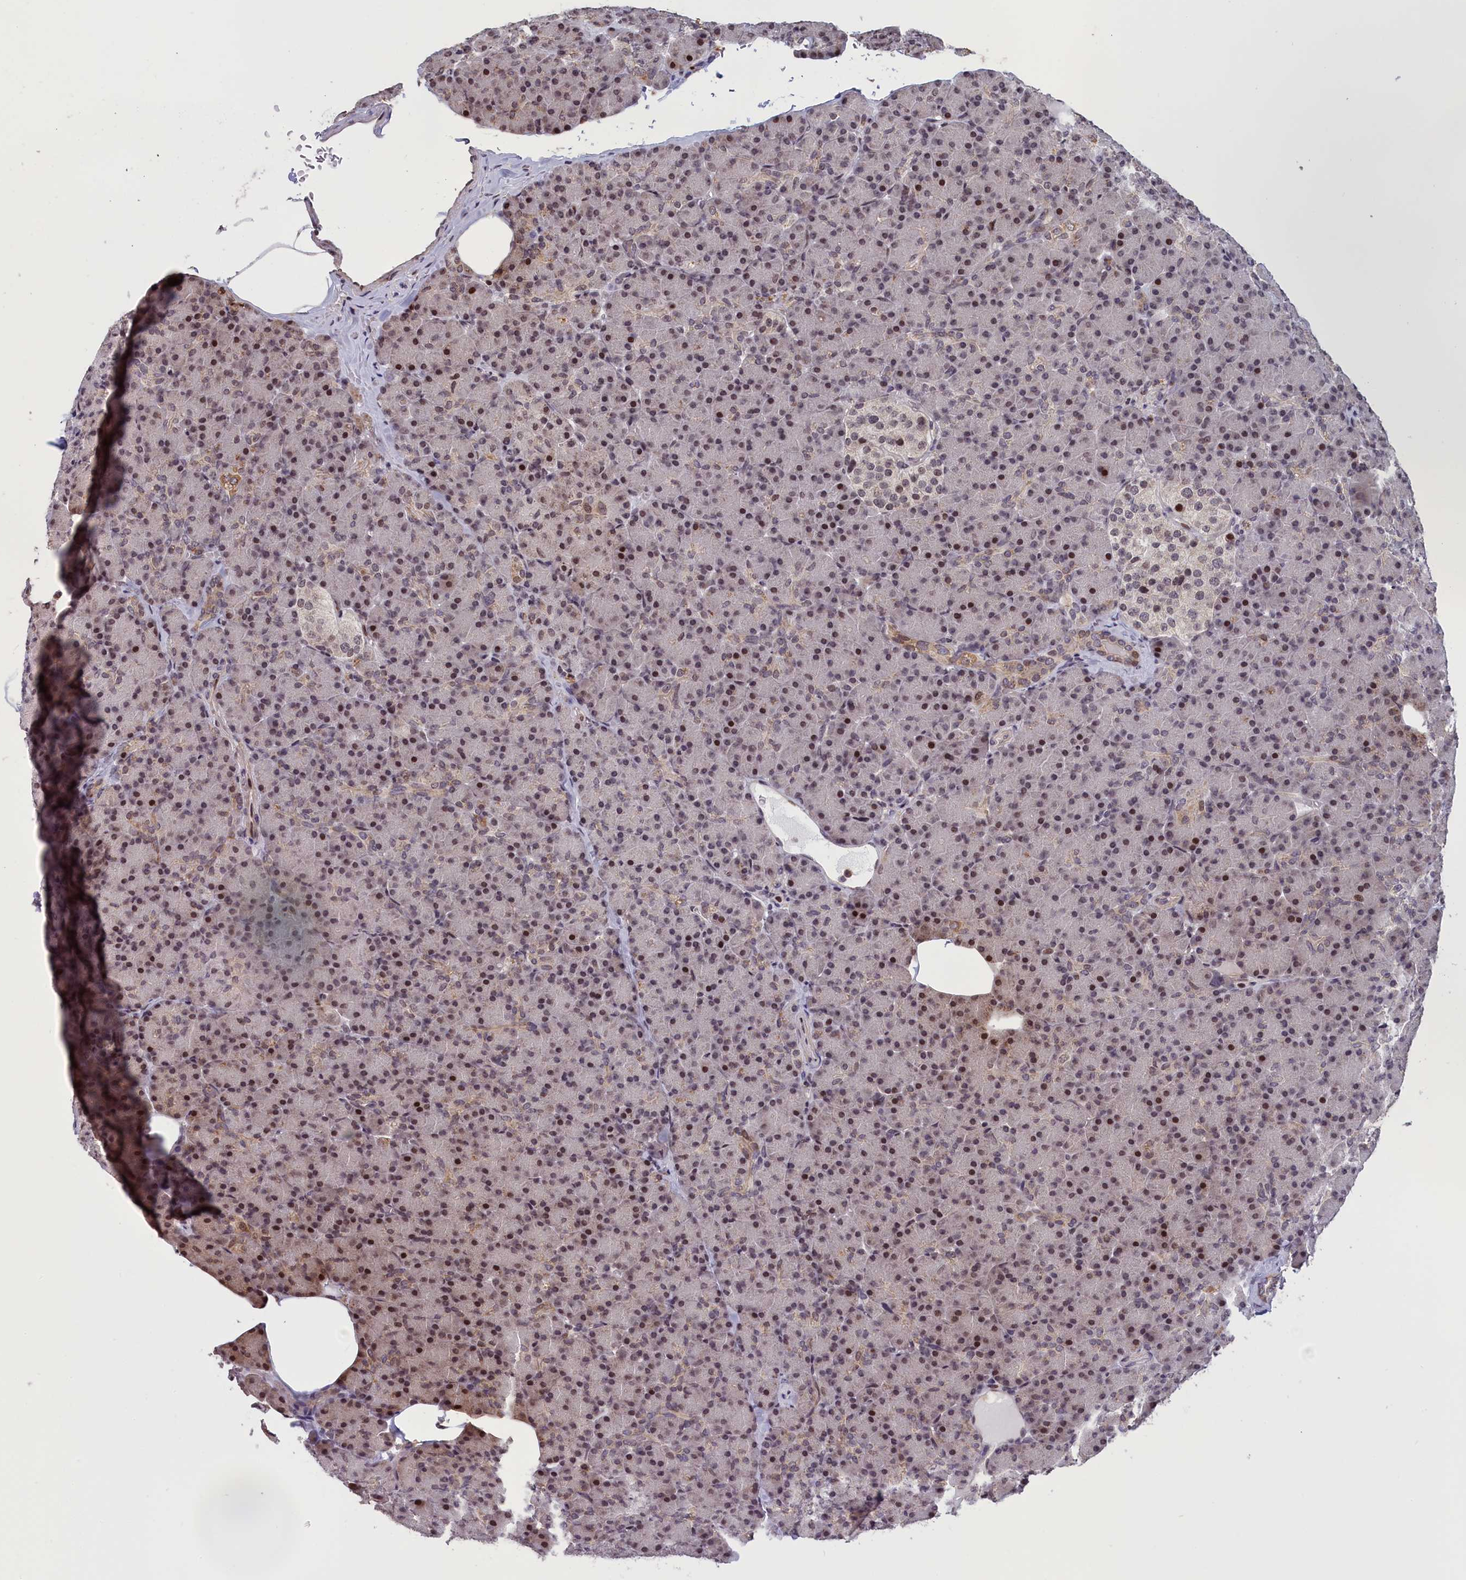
{"staining": {"intensity": "moderate", "quantity": "25%-75%", "location": "cytoplasmic/membranous,nuclear"}, "tissue": "pancreas", "cell_type": "Exocrine glandular cells", "image_type": "normal", "snomed": [{"axis": "morphology", "description": "Normal tissue, NOS"}, {"axis": "topography", "description": "Pancreas"}], "caption": "High-magnification brightfield microscopy of normal pancreas stained with DAB (3,3'-diaminobenzidine) (brown) and counterstained with hematoxylin (blue). exocrine glandular cells exhibit moderate cytoplasmic/membranous,nuclear staining is seen in approximately25%-75% of cells. The protein is stained brown, and the nuclei are stained in blue (DAB (3,3'-diaminobenzidine) IHC with brightfield microscopy, high magnification).", "gene": "RELB", "patient": {"sex": "female", "age": 43}}